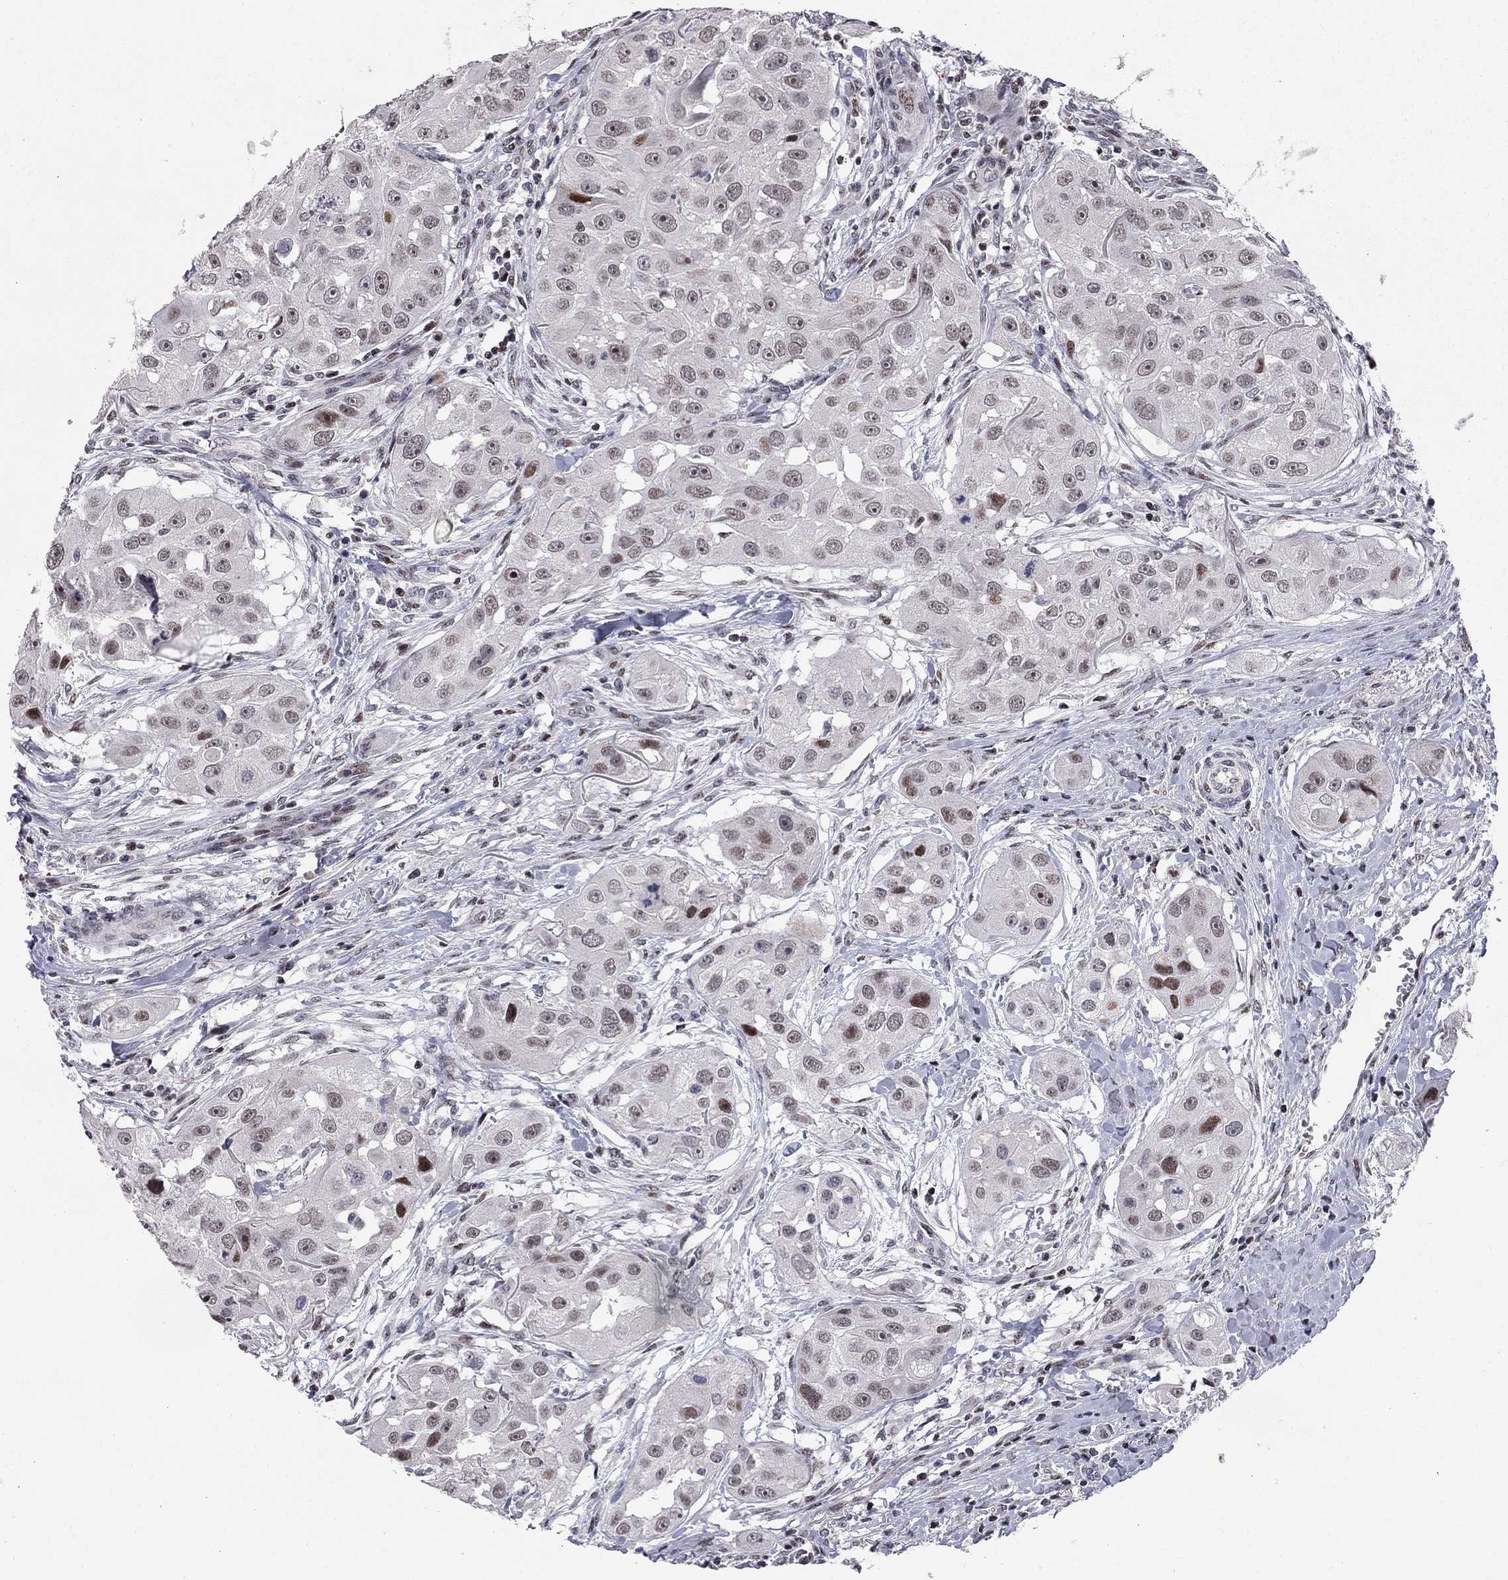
{"staining": {"intensity": "moderate", "quantity": "<25%", "location": "nuclear"}, "tissue": "head and neck cancer", "cell_type": "Tumor cells", "image_type": "cancer", "snomed": [{"axis": "morphology", "description": "Squamous cell carcinoma, NOS"}, {"axis": "topography", "description": "Head-Neck"}], "caption": "IHC (DAB (3,3'-diaminobenzidine)) staining of human head and neck cancer demonstrates moderate nuclear protein expression in about <25% of tumor cells.", "gene": "HDAC3", "patient": {"sex": "male", "age": 51}}